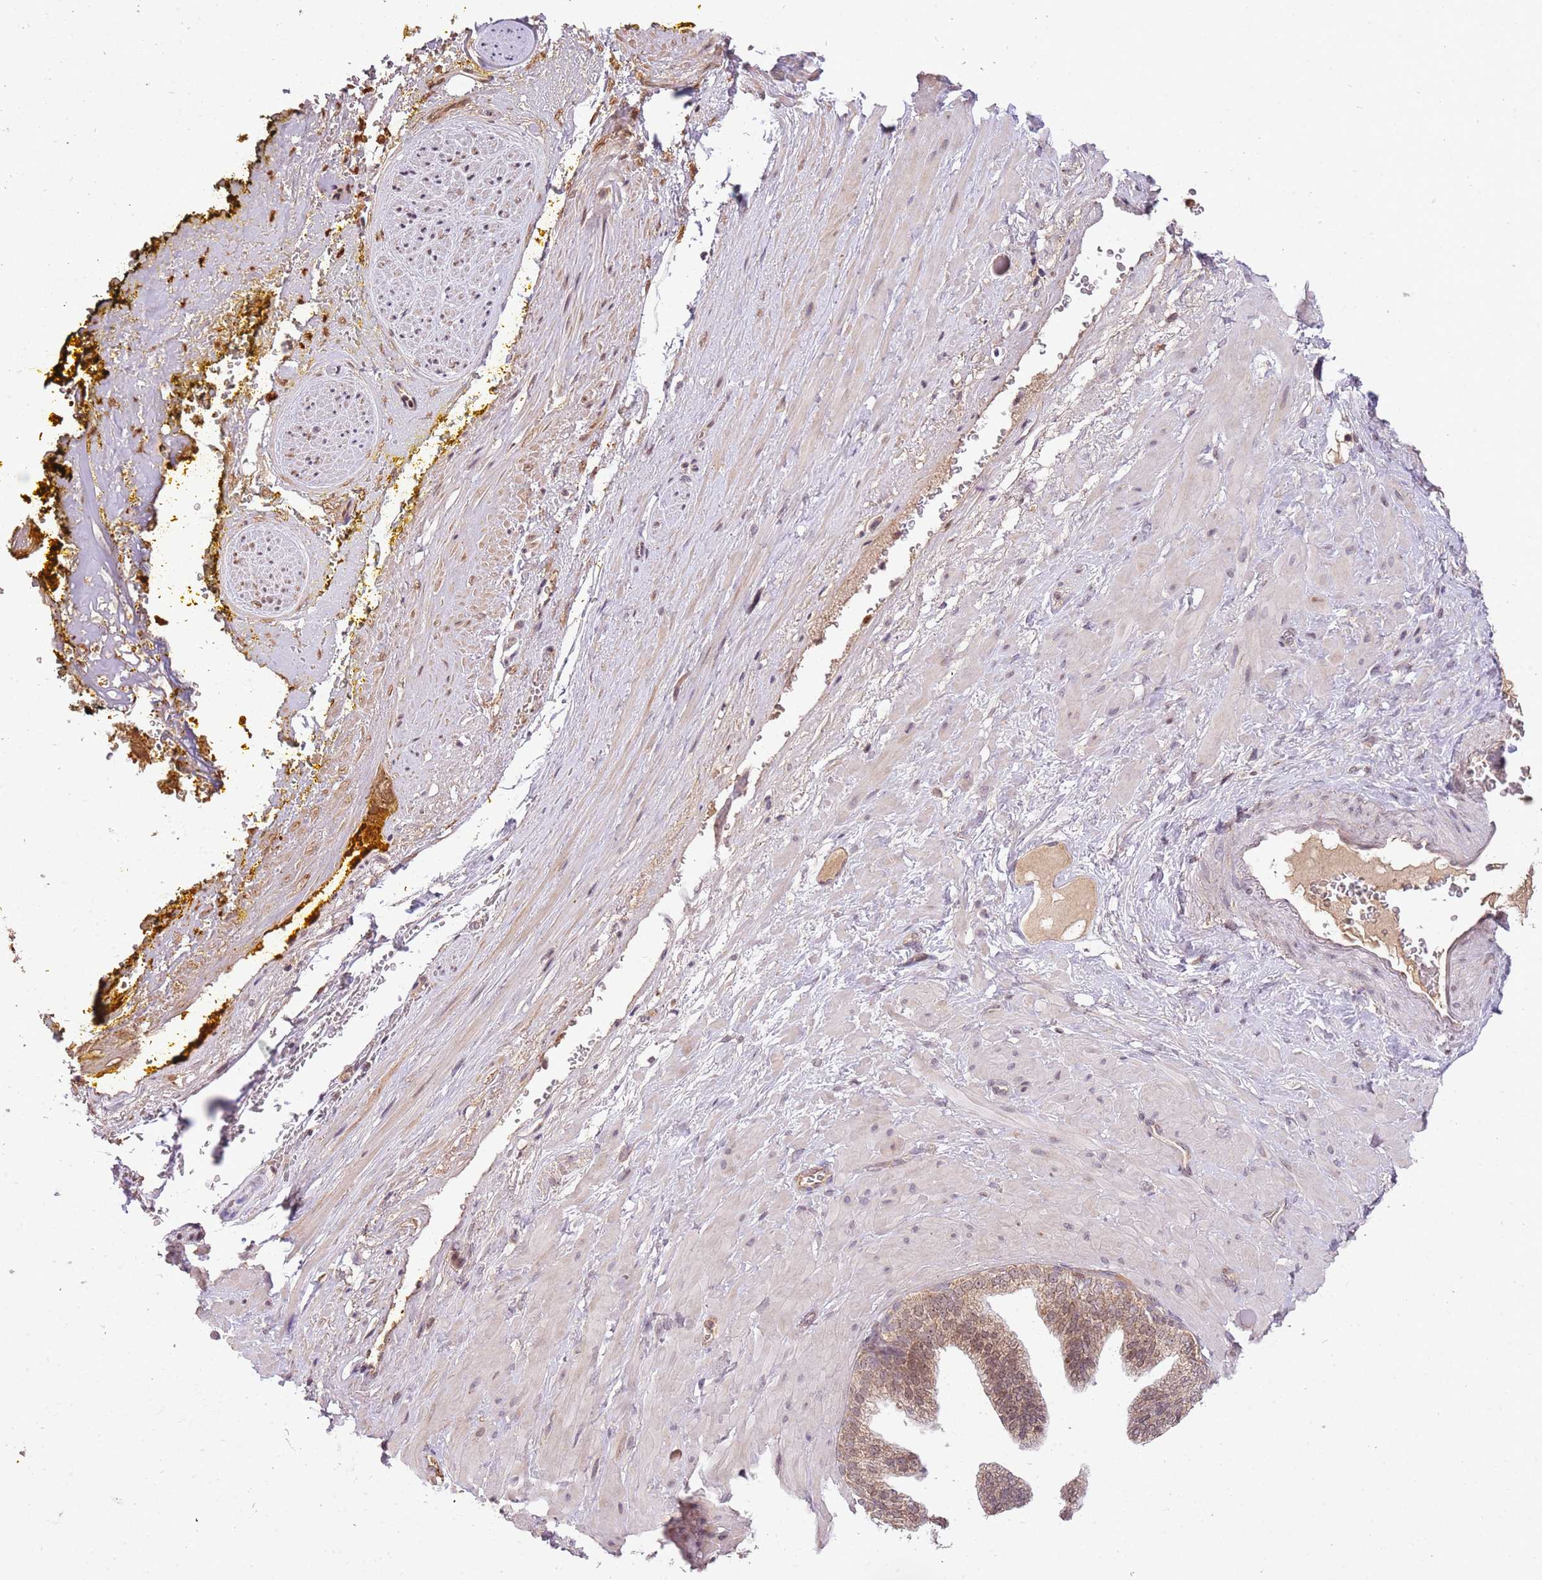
{"staining": {"intensity": "weak", "quantity": "<25%", "location": "cytoplasmic/membranous"}, "tissue": "soft tissue", "cell_type": "Fibroblasts", "image_type": "normal", "snomed": [{"axis": "morphology", "description": "Normal tissue, NOS"}, {"axis": "morphology", "description": "Adenocarcinoma, Low grade"}, {"axis": "topography", "description": "Prostate"}, {"axis": "topography", "description": "Peripheral nerve tissue"}], "caption": "A high-resolution histopathology image shows immunohistochemistry (IHC) staining of unremarkable soft tissue, which shows no significant staining in fibroblasts.", "gene": "SAMSN1", "patient": {"sex": "male", "age": 63}}